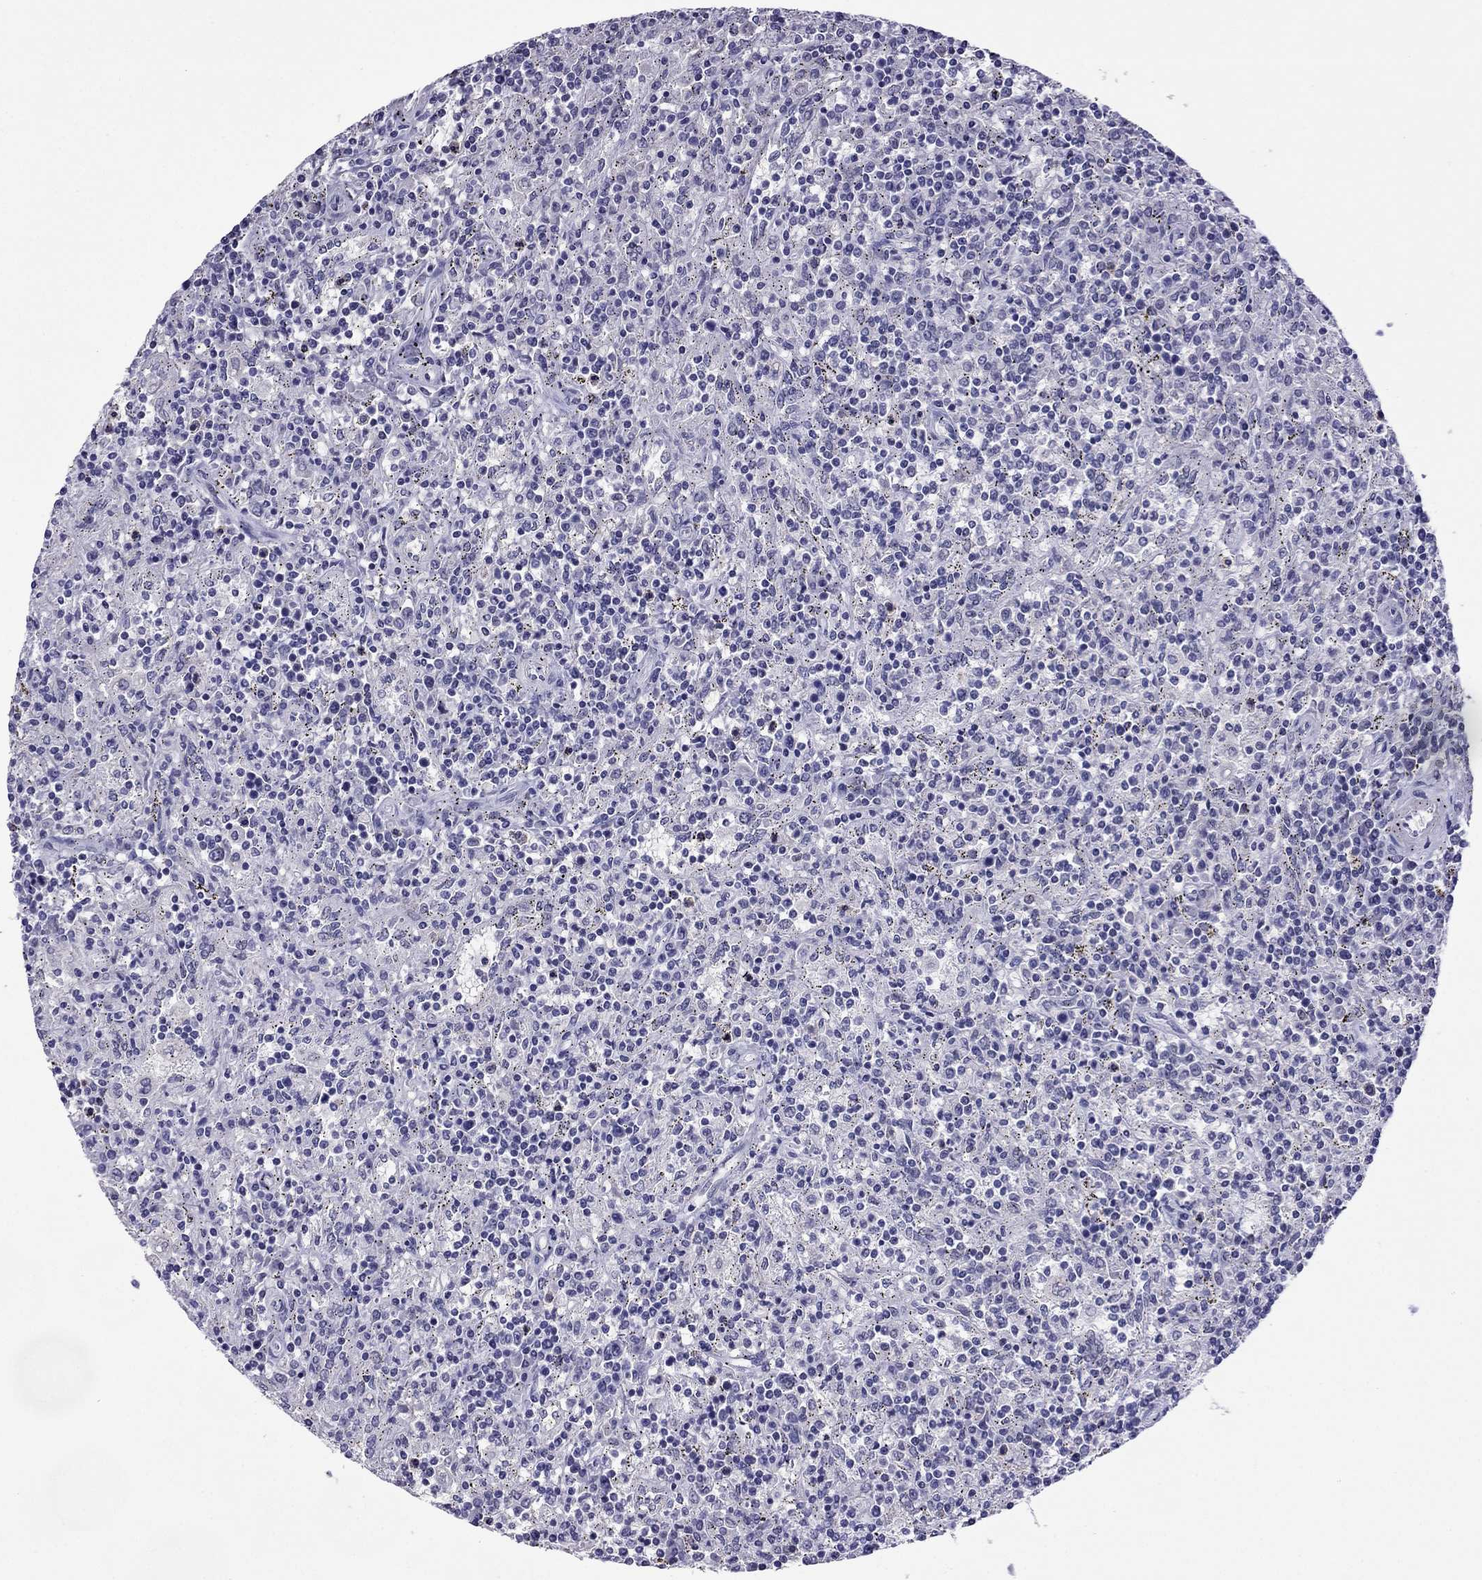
{"staining": {"intensity": "negative", "quantity": "none", "location": "none"}, "tissue": "lymphoma", "cell_type": "Tumor cells", "image_type": "cancer", "snomed": [{"axis": "morphology", "description": "Malignant lymphoma, non-Hodgkin's type, Low grade"}, {"axis": "topography", "description": "Spleen"}], "caption": "Immunohistochemical staining of lymphoma displays no significant positivity in tumor cells.", "gene": "MYLK3", "patient": {"sex": "male", "age": 62}}